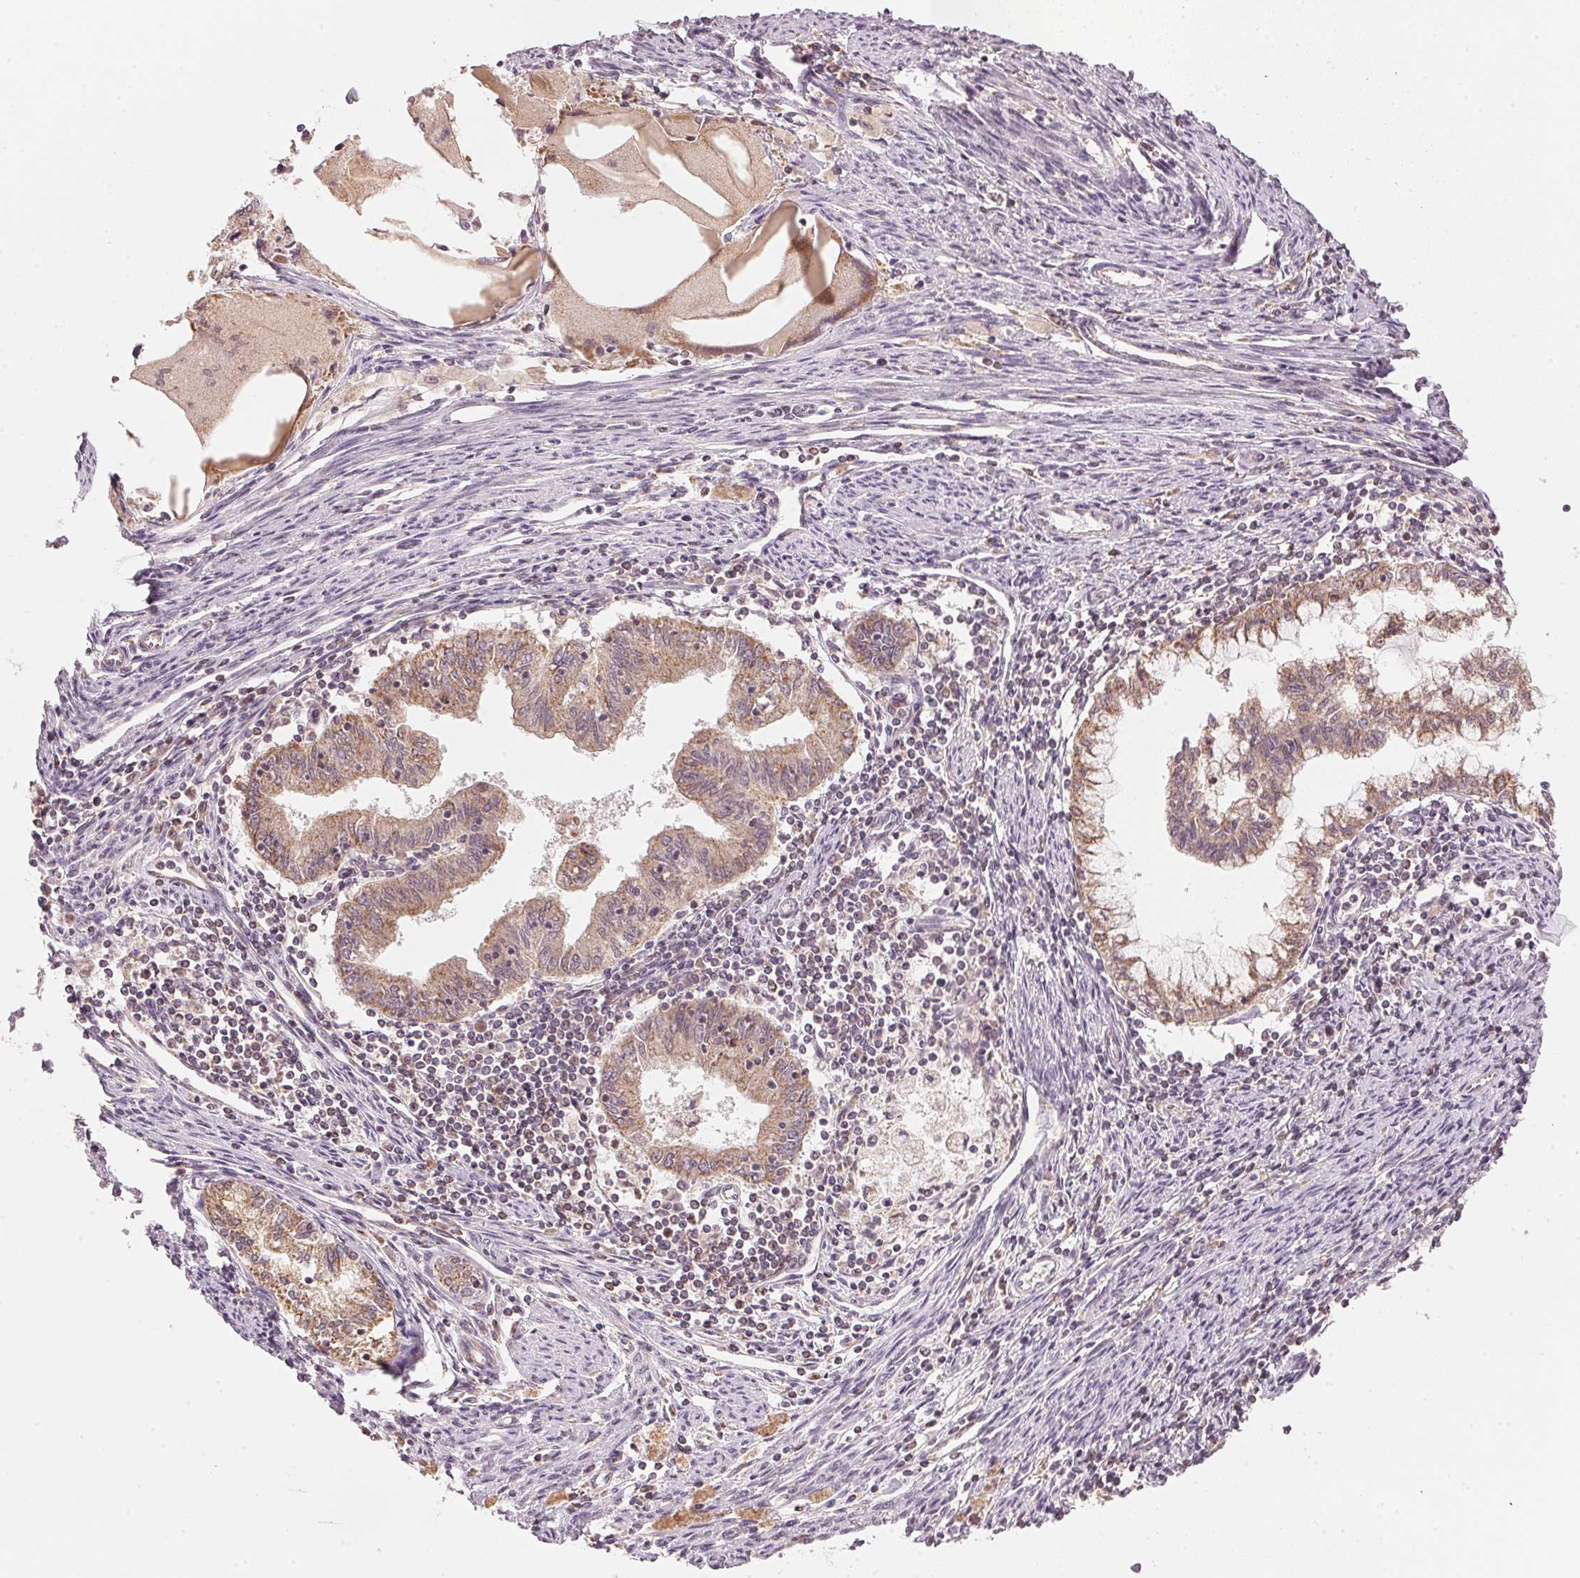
{"staining": {"intensity": "weak", "quantity": ">75%", "location": "cytoplasmic/membranous"}, "tissue": "endometrial cancer", "cell_type": "Tumor cells", "image_type": "cancer", "snomed": [{"axis": "morphology", "description": "Adenocarcinoma, NOS"}, {"axis": "topography", "description": "Endometrium"}], "caption": "Weak cytoplasmic/membranous positivity for a protein is appreciated in approximately >75% of tumor cells of endometrial adenocarcinoma using IHC.", "gene": "ARHGAP6", "patient": {"sex": "female", "age": 79}}